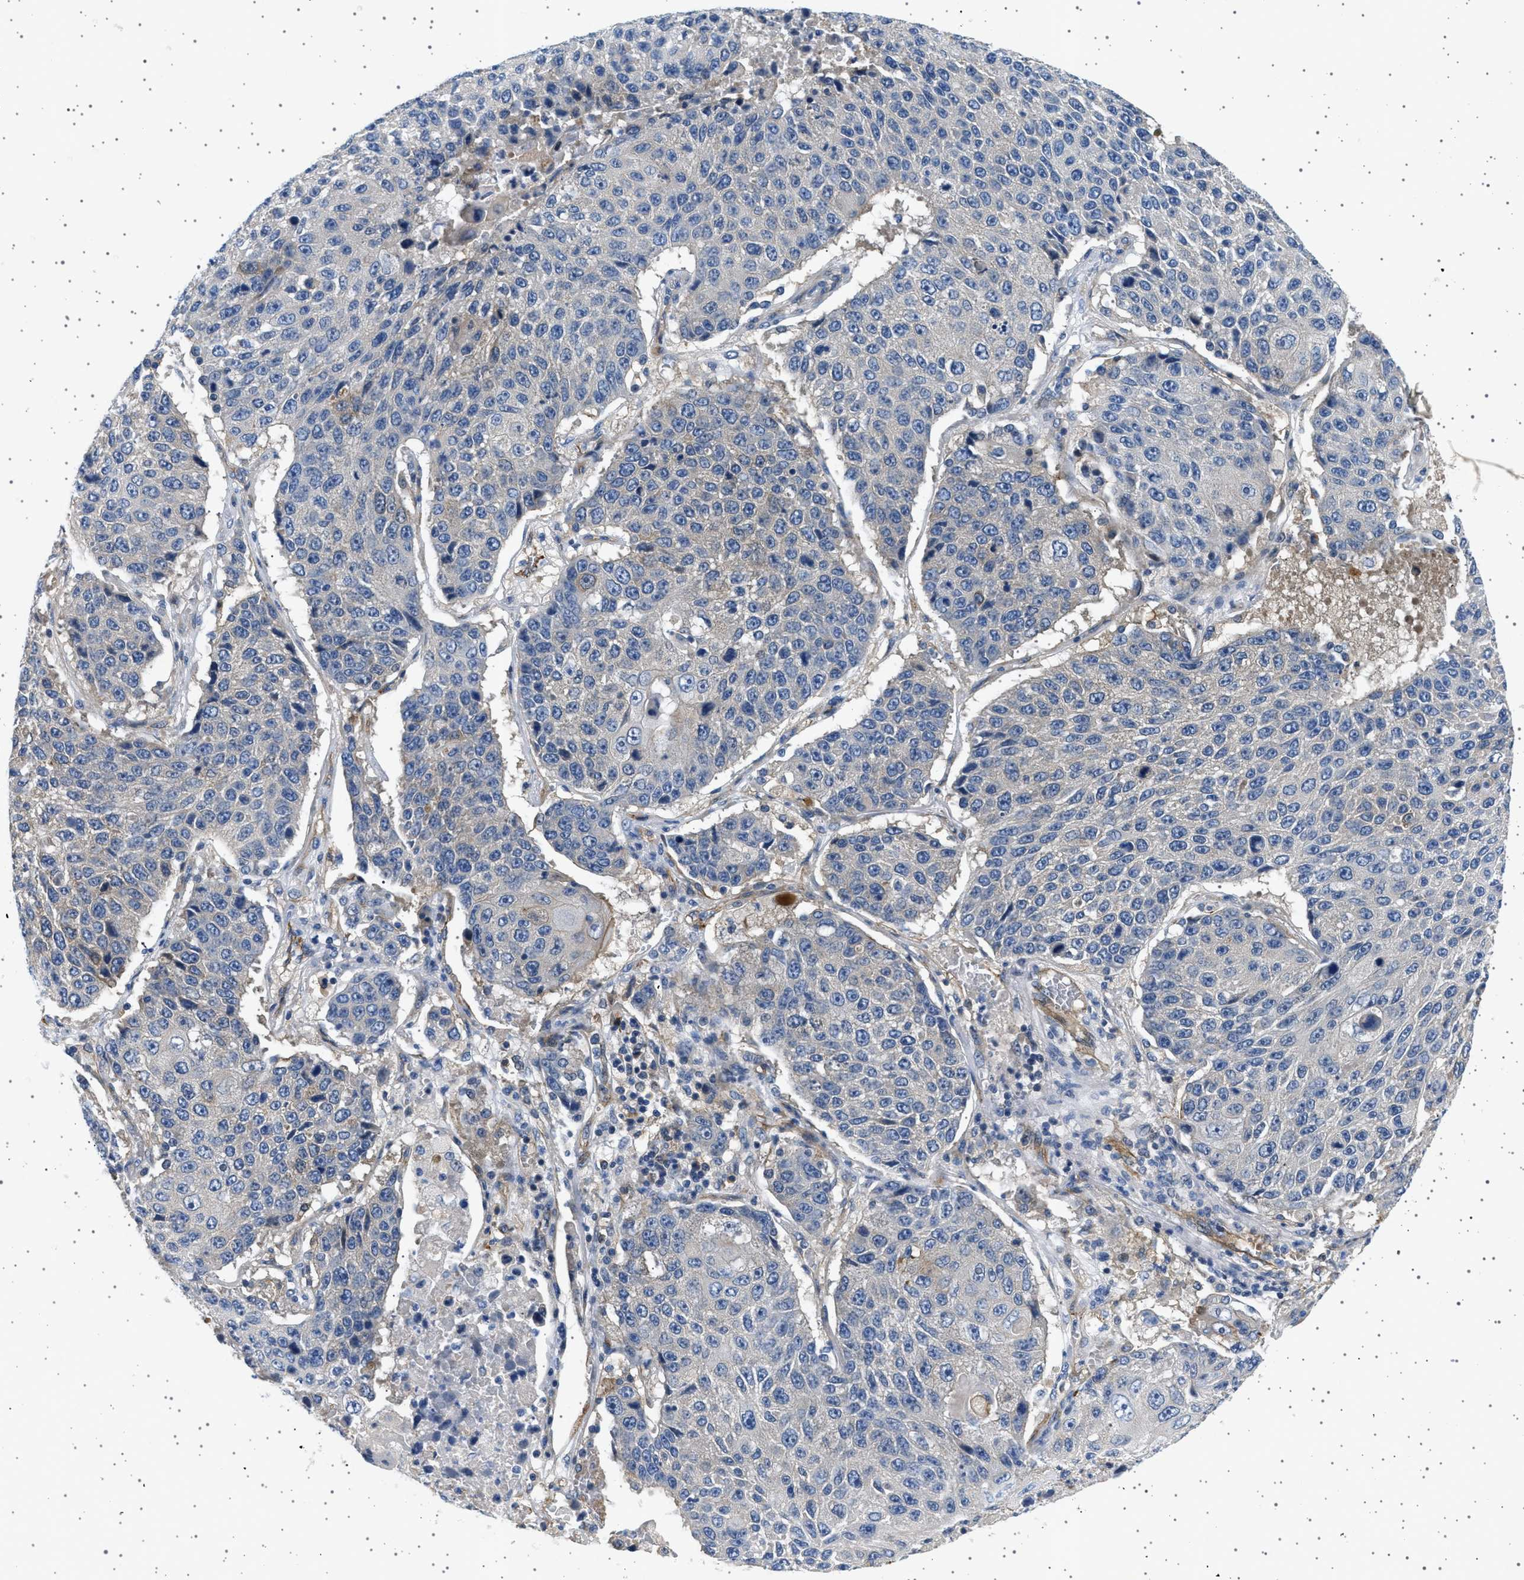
{"staining": {"intensity": "weak", "quantity": "<25%", "location": "cytoplasmic/membranous"}, "tissue": "lung cancer", "cell_type": "Tumor cells", "image_type": "cancer", "snomed": [{"axis": "morphology", "description": "Squamous cell carcinoma, NOS"}, {"axis": "topography", "description": "Lung"}], "caption": "The IHC micrograph has no significant positivity in tumor cells of lung squamous cell carcinoma tissue. (Immunohistochemistry (ihc), brightfield microscopy, high magnification).", "gene": "PLPP6", "patient": {"sex": "male", "age": 61}}